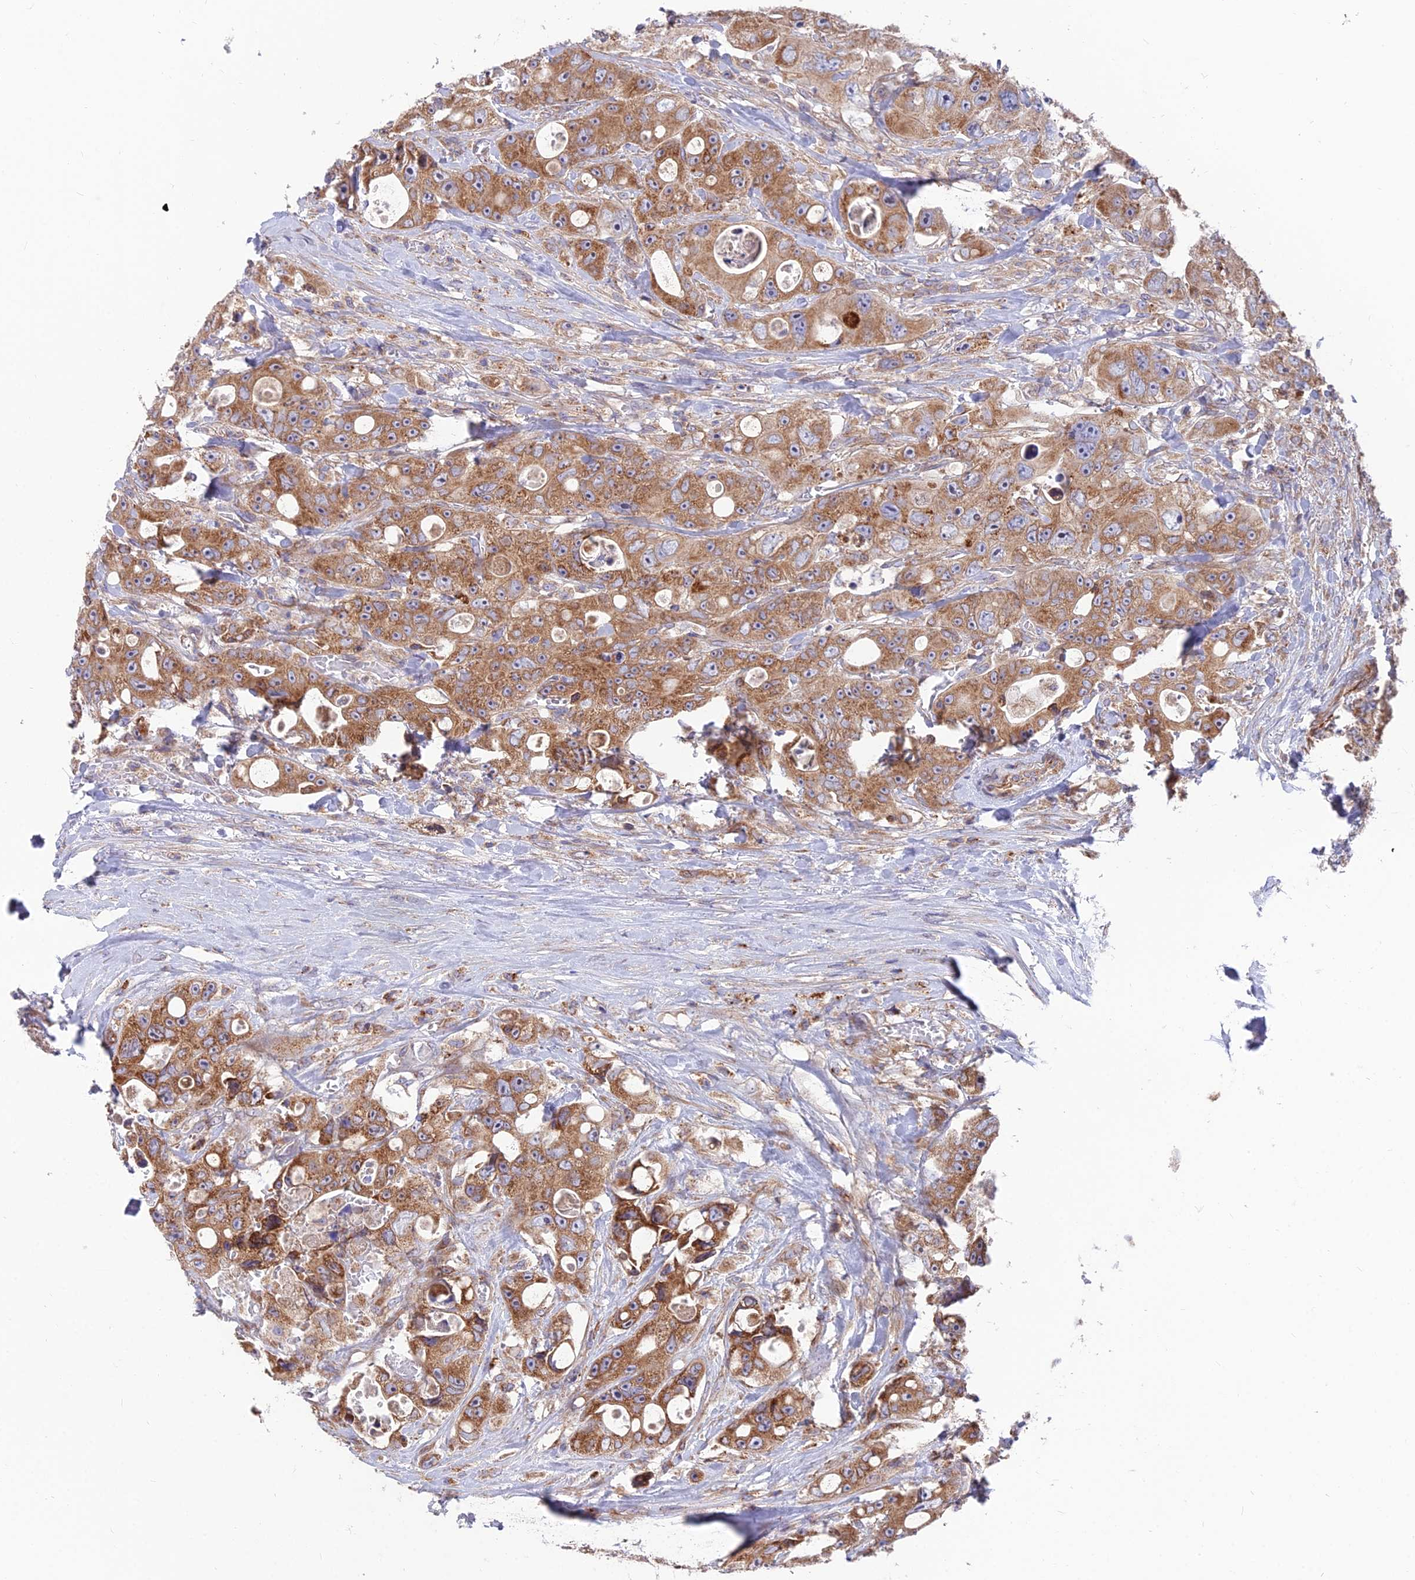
{"staining": {"intensity": "moderate", "quantity": ">75%", "location": "cytoplasmic/membranous"}, "tissue": "colorectal cancer", "cell_type": "Tumor cells", "image_type": "cancer", "snomed": [{"axis": "morphology", "description": "Adenocarcinoma, NOS"}, {"axis": "topography", "description": "Colon"}], "caption": "An immunohistochemistry (IHC) image of tumor tissue is shown. Protein staining in brown shows moderate cytoplasmic/membranous positivity in colorectal cancer (adenocarcinoma) within tumor cells. Nuclei are stained in blue.", "gene": "TBC1D20", "patient": {"sex": "female", "age": 46}}